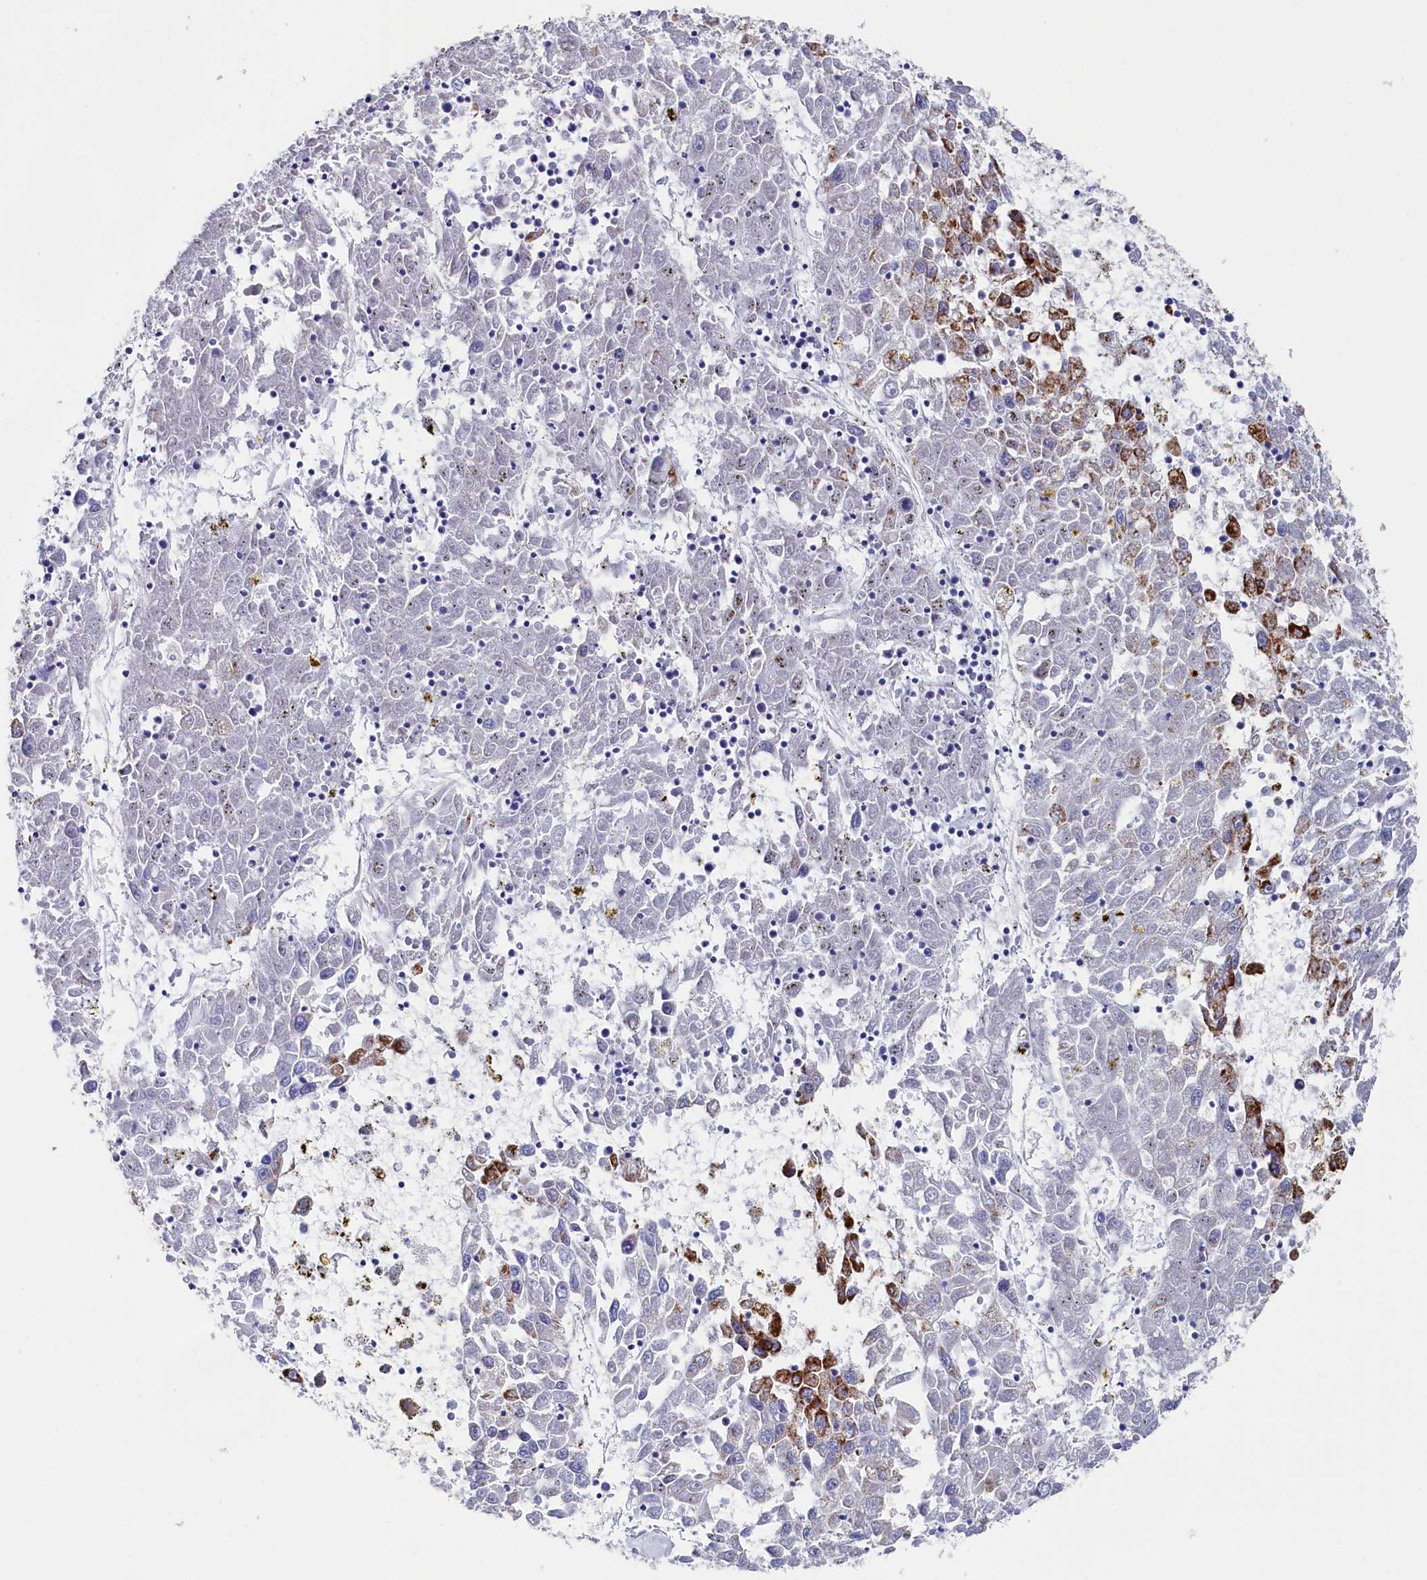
{"staining": {"intensity": "strong", "quantity": "25%-75%", "location": "cytoplasmic/membranous"}, "tissue": "liver cancer", "cell_type": "Tumor cells", "image_type": "cancer", "snomed": [{"axis": "morphology", "description": "Carcinoma, Hepatocellular, NOS"}, {"axis": "topography", "description": "Liver"}], "caption": "An immunohistochemistry image of neoplastic tissue is shown. Protein staining in brown highlights strong cytoplasmic/membranous positivity in liver cancer (hepatocellular carcinoma) within tumor cells. (Stains: DAB (3,3'-diaminobenzidine) in brown, nuclei in blue, Microscopy: brightfield microscopy at high magnification).", "gene": "MMAB", "patient": {"sex": "male", "age": 49}}